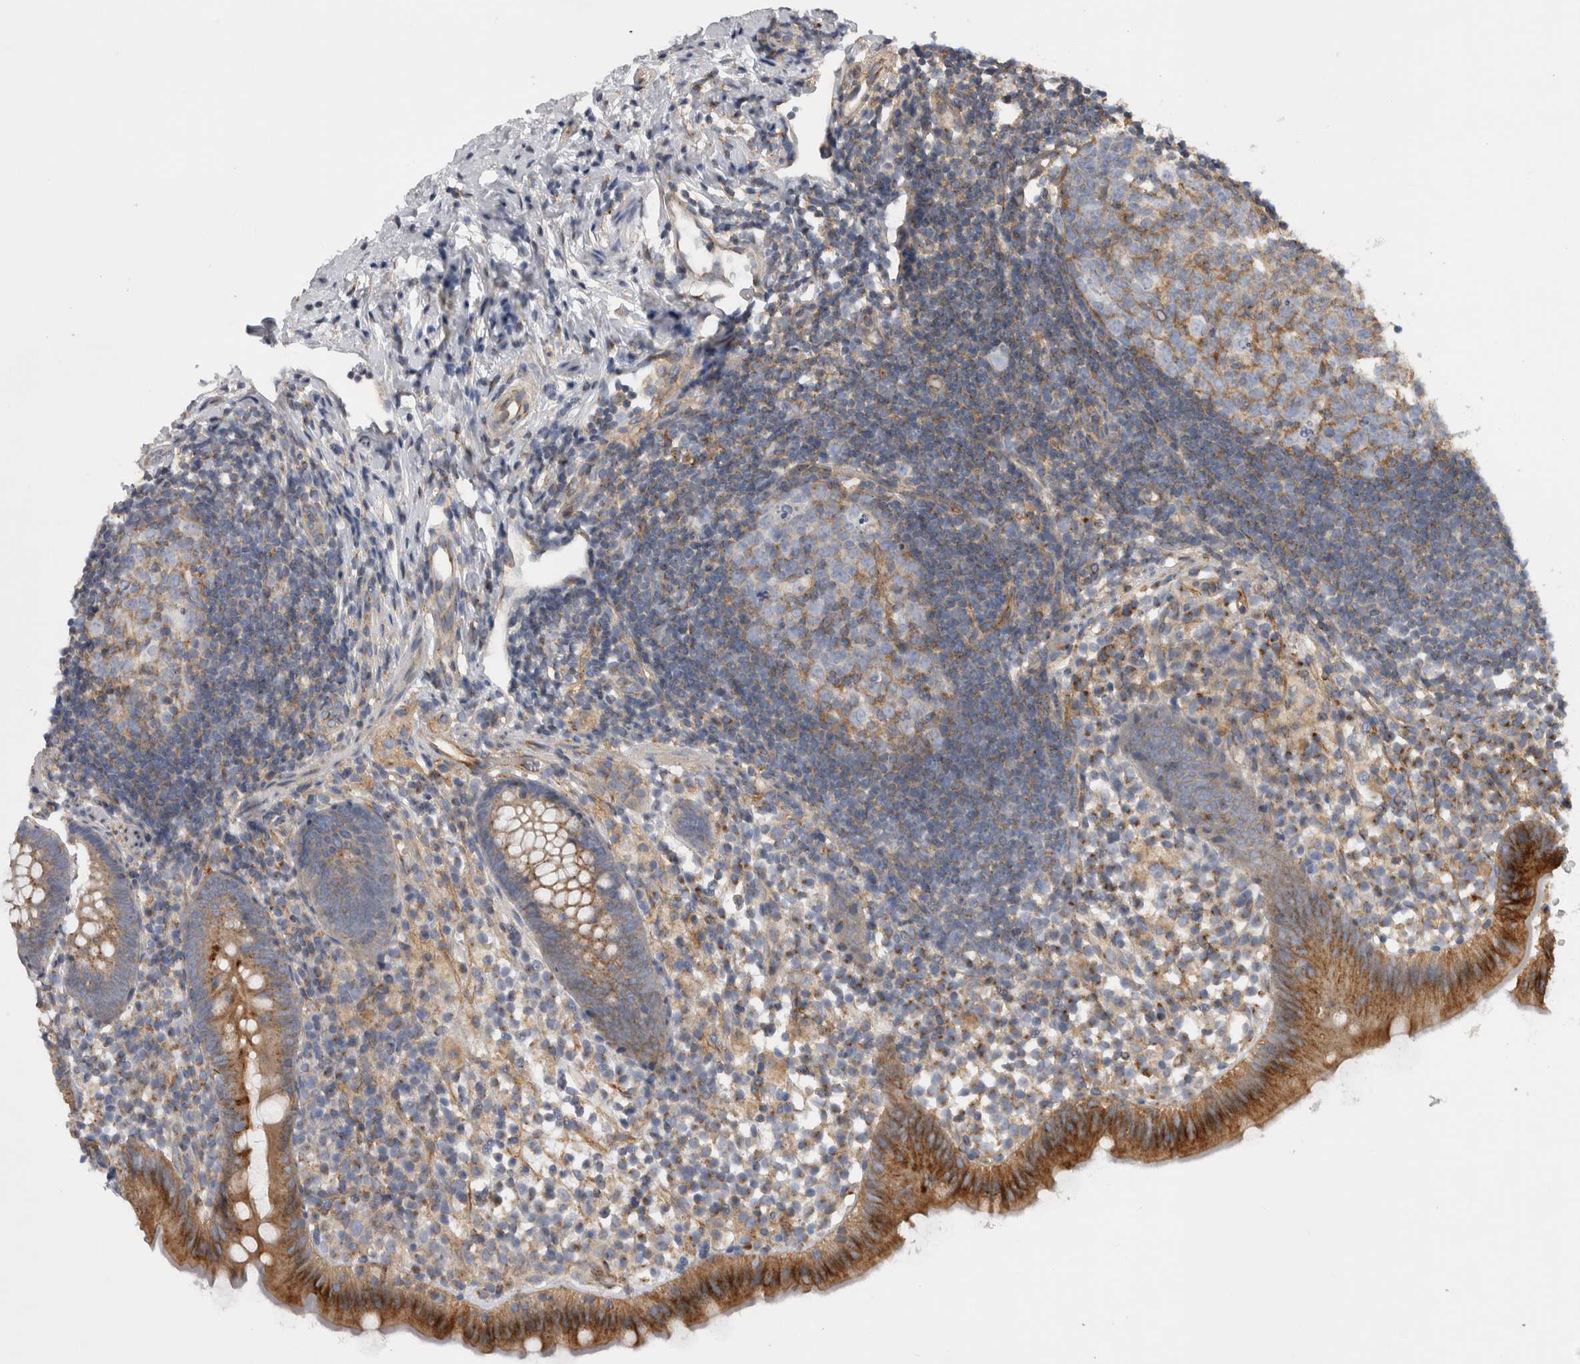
{"staining": {"intensity": "strong", "quantity": ">75%", "location": "cytoplasmic/membranous"}, "tissue": "appendix", "cell_type": "Glandular cells", "image_type": "normal", "snomed": [{"axis": "morphology", "description": "Normal tissue, NOS"}, {"axis": "topography", "description": "Appendix"}], "caption": "Protein analysis of normal appendix reveals strong cytoplasmic/membranous positivity in approximately >75% of glandular cells.", "gene": "ATXN3L", "patient": {"sex": "female", "age": 20}}